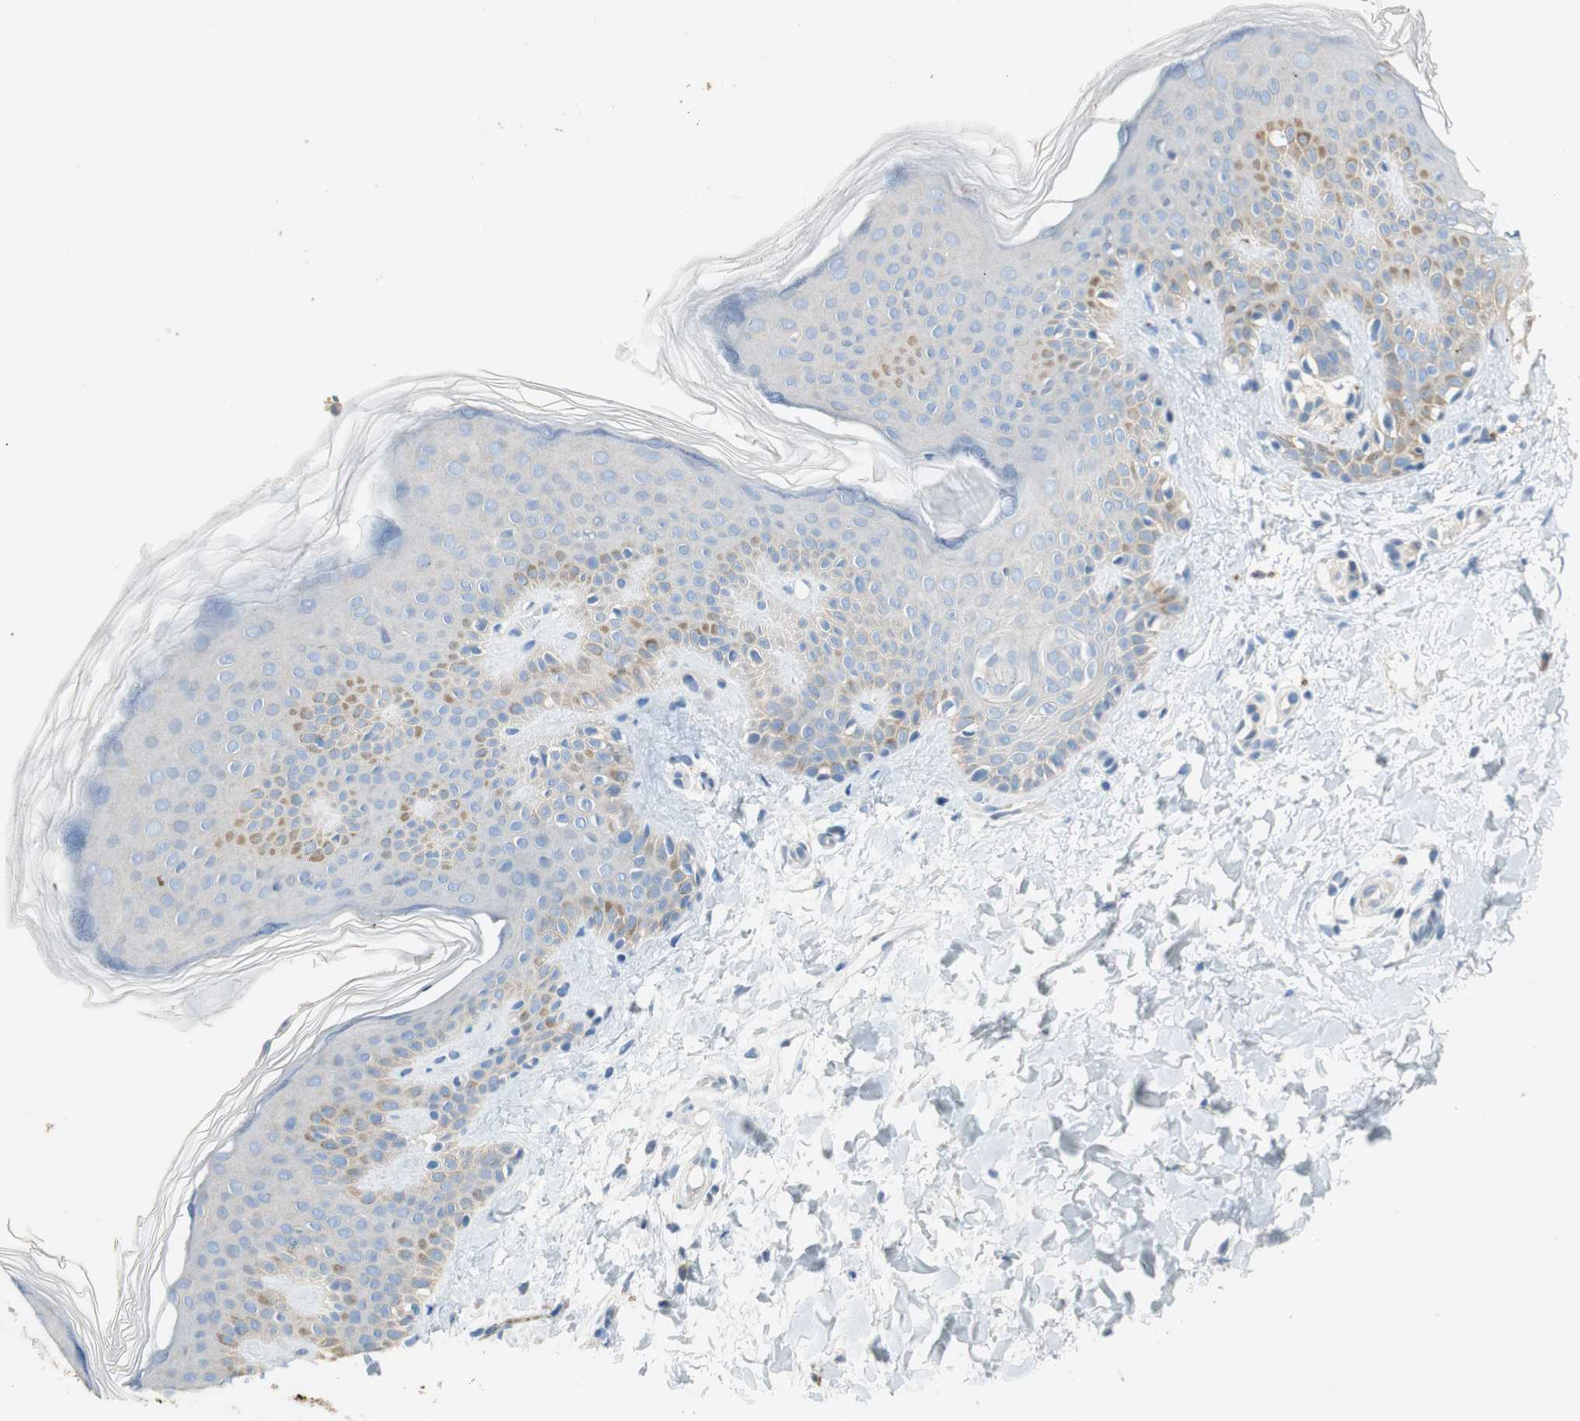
{"staining": {"intensity": "negative", "quantity": "none", "location": "none"}, "tissue": "skin", "cell_type": "Fibroblasts", "image_type": "normal", "snomed": [{"axis": "morphology", "description": "Normal tissue, NOS"}, {"axis": "topography", "description": "Skin"}], "caption": "This is an immunohistochemistry histopathology image of normal skin. There is no positivity in fibroblasts.", "gene": "CCM2L", "patient": {"sex": "male", "age": 16}}